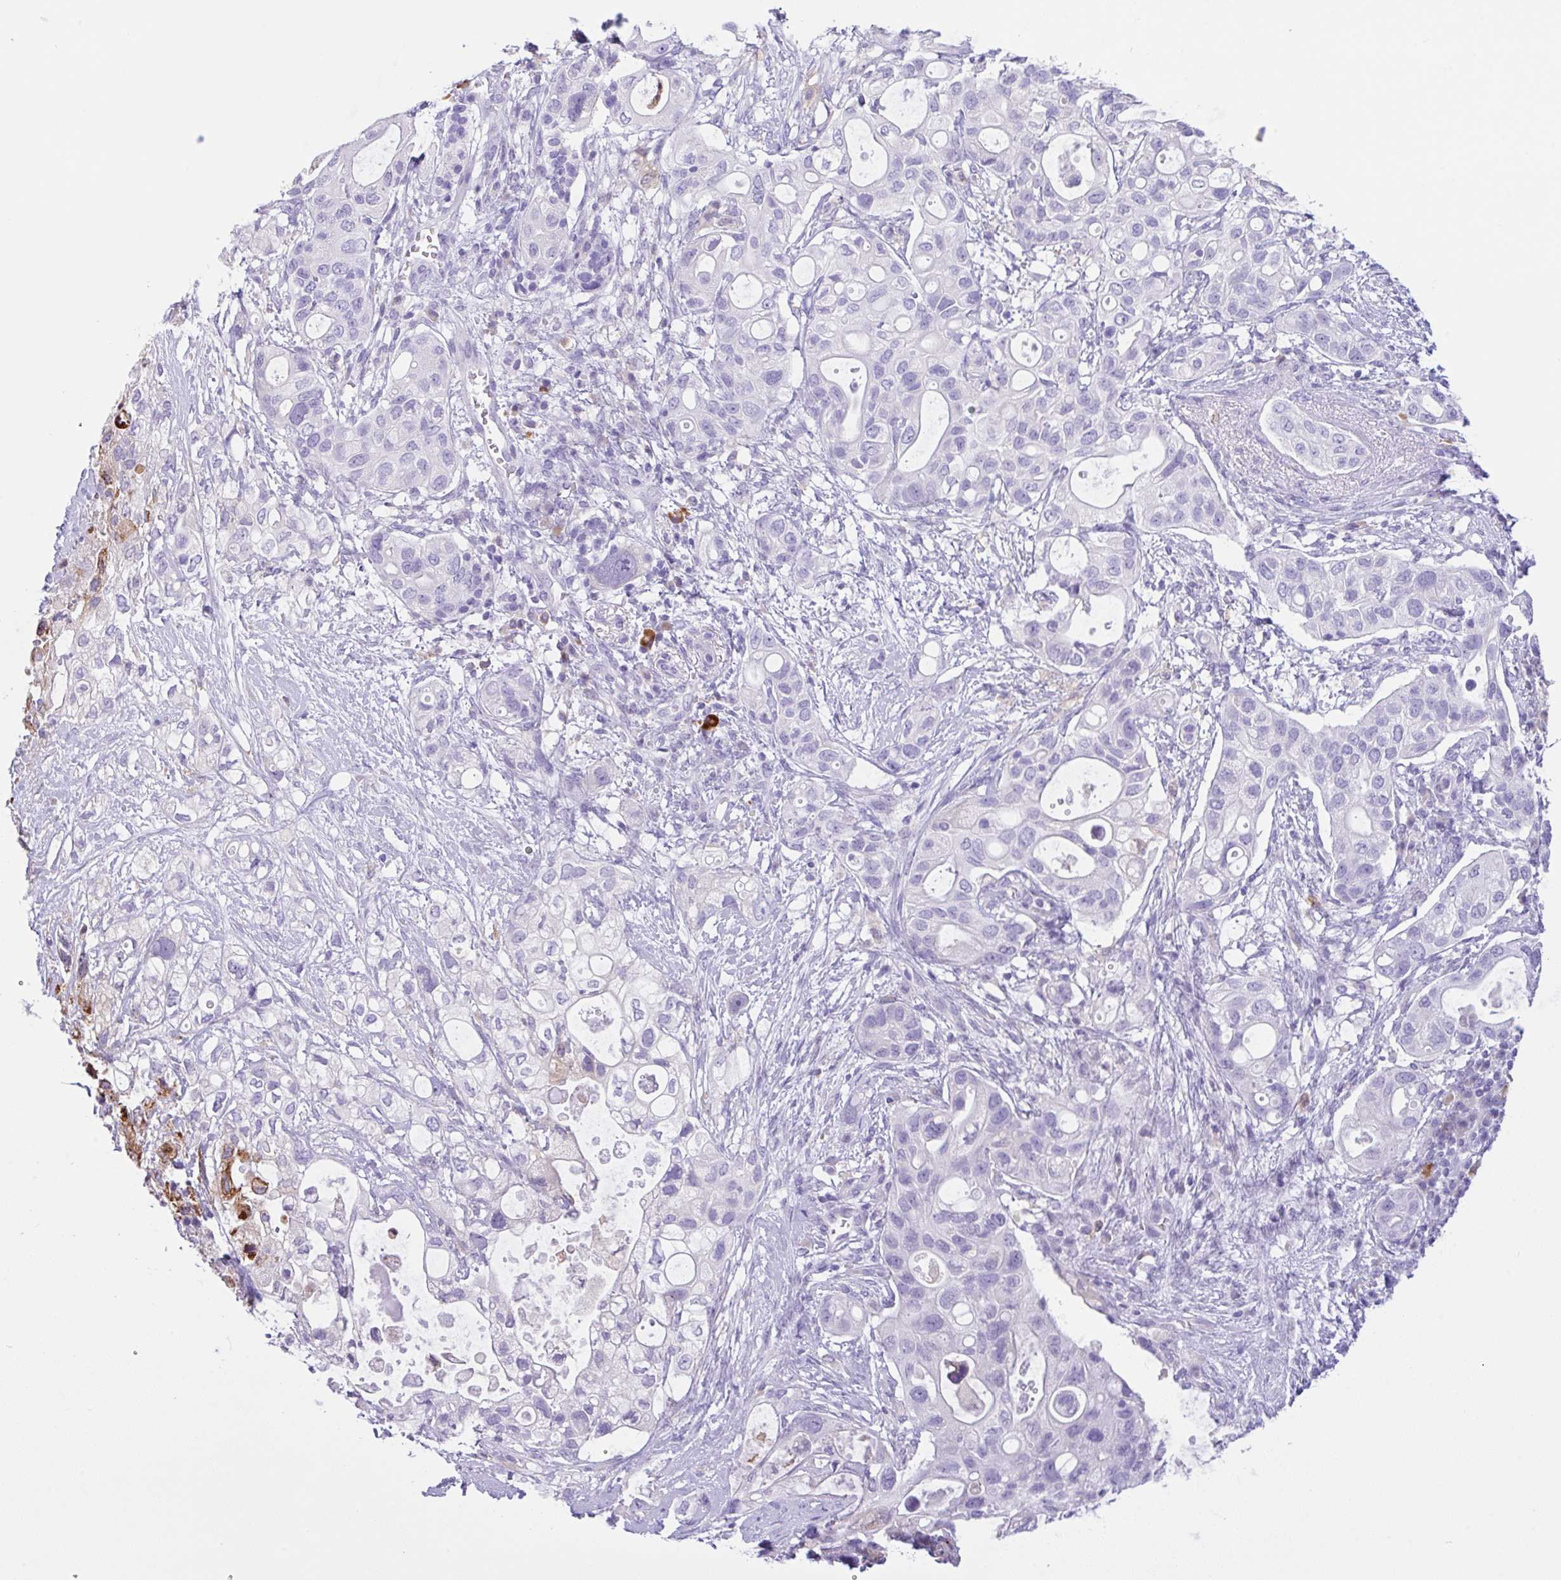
{"staining": {"intensity": "negative", "quantity": "none", "location": "none"}, "tissue": "pancreatic cancer", "cell_type": "Tumor cells", "image_type": "cancer", "snomed": [{"axis": "morphology", "description": "Adenocarcinoma, NOS"}, {"axis": "topography", "description": "Pancreas"}], "caption": "An immunohistochemistry image of adenocarcinoma (pancreatic) is shown. There is no staining in tumor cells of adenocarcinoma (pancreatic).", "gene": "NCF1", "patient": {"sex": "female", "age": 72}}